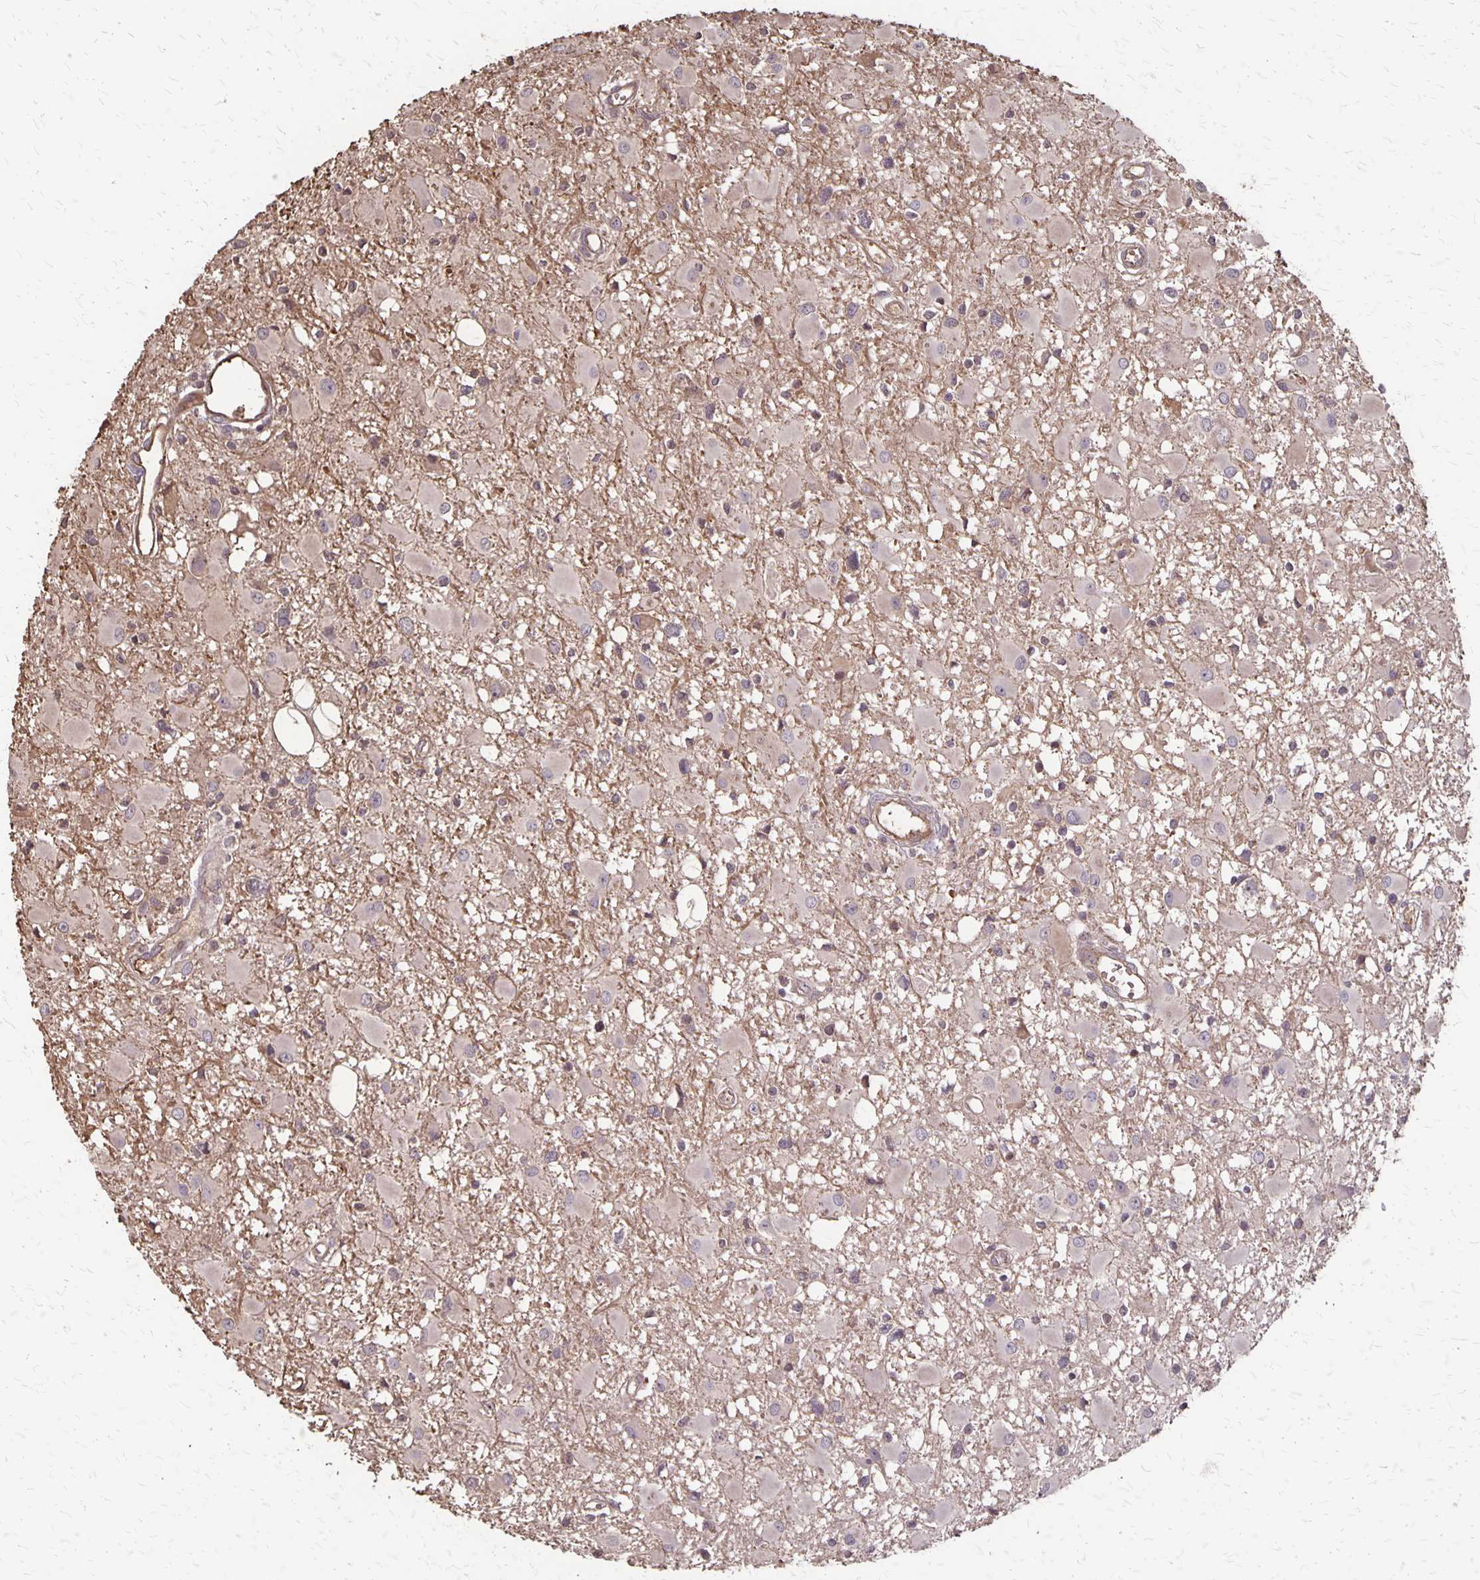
{"staining": {"intensity": "negative", "quantity": "none", "location": "none"}, "tissue": "glioma", "cell_type": "Tumor cells", "image_type": "cancer", "snomed": [{"axis": "morphology", "description": "Glioma, malignant, High grade"}, {"axis": "topography", "description": "Brain"}], "caption": "IHC micrograph of neoplastic tissue: high-grade glioma (malignant) stained with DAB exhibits no significant protein positivity in tumor cells.", "gene": "PROM2", "patient": {"sex": "male", "age": 54}}